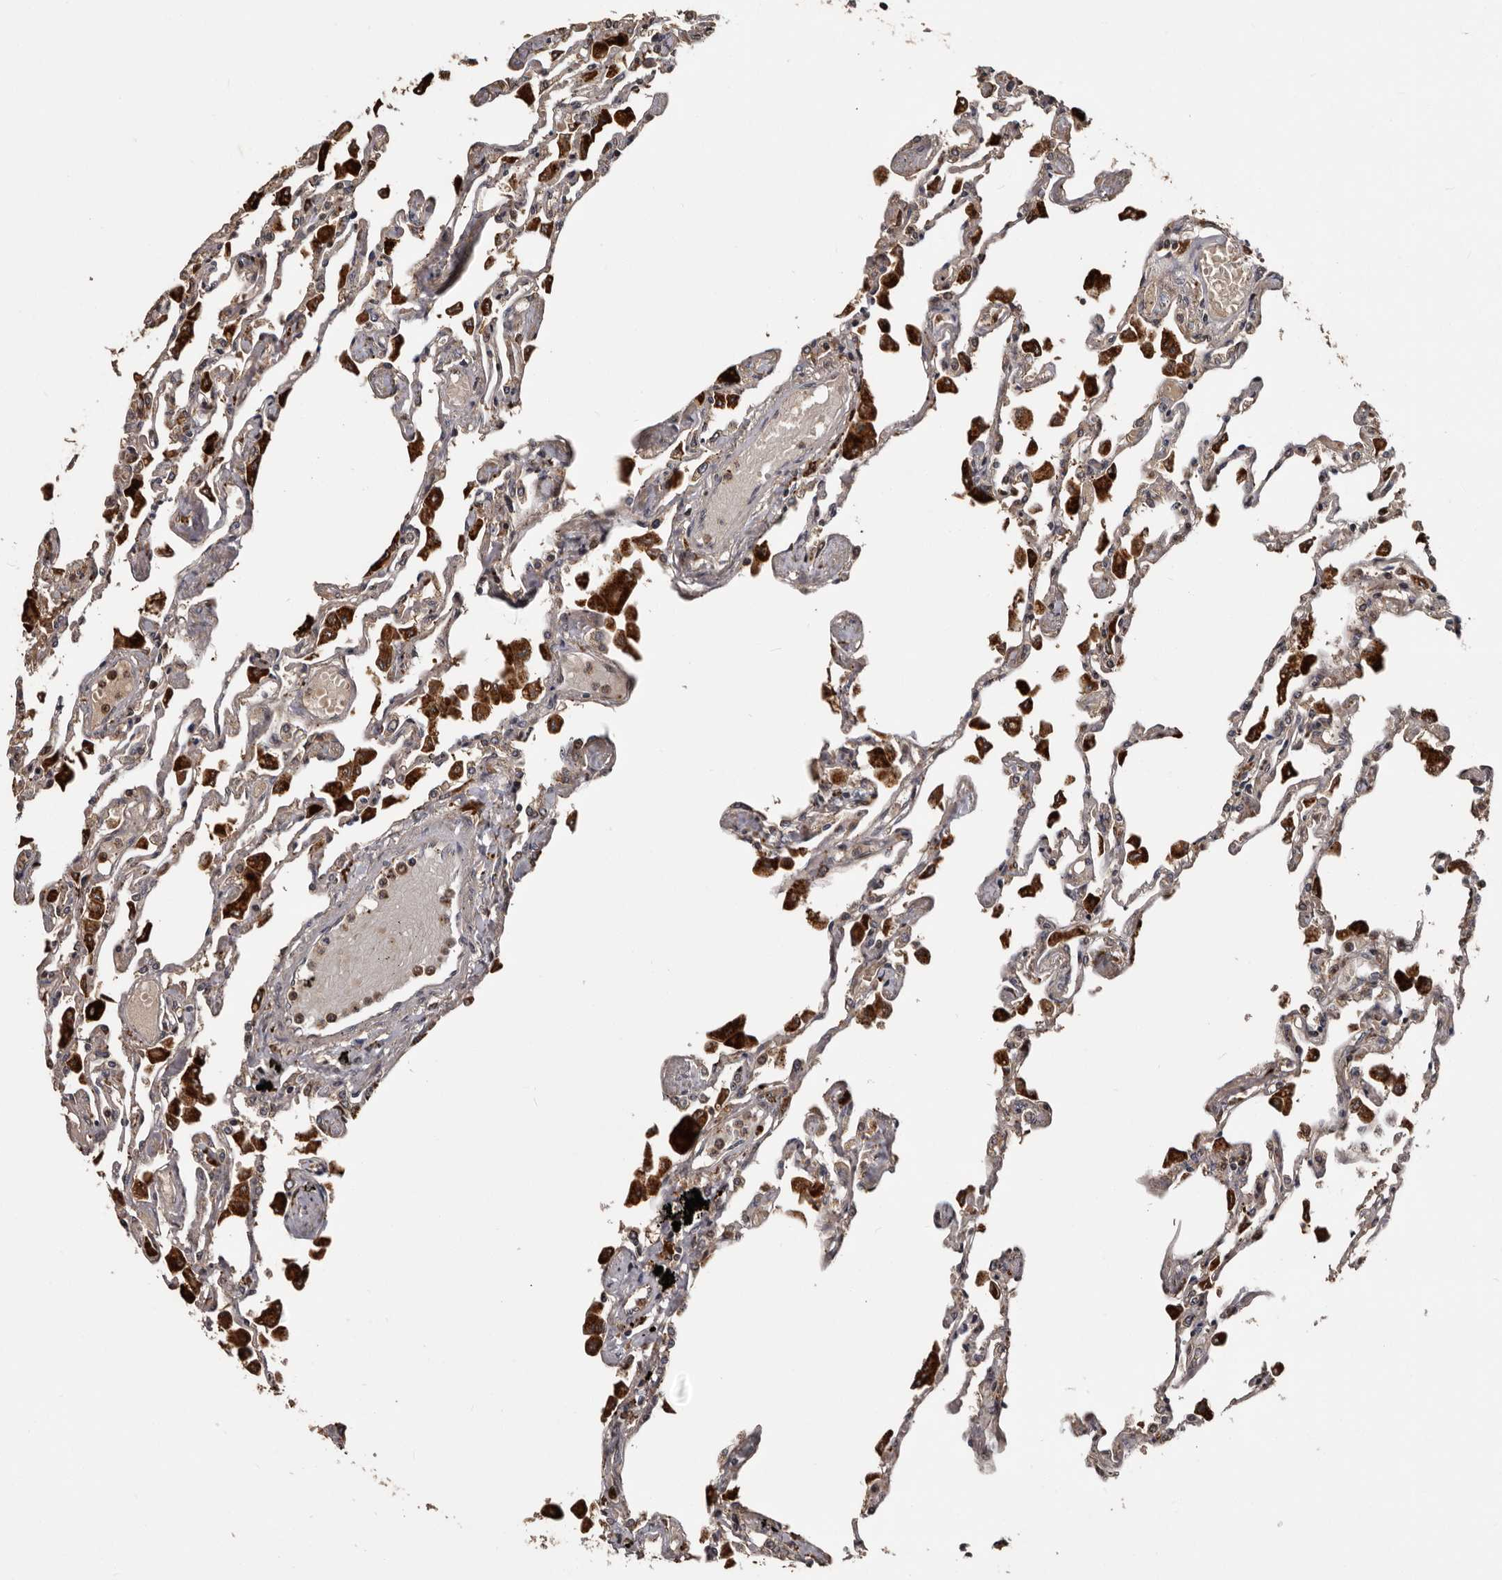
{"staining": {"intensity": "weak", "quantity": "25%-75%", "location": "cytoplasmic/membranous"}, "tissue": "lung", "cell_type": "Alveolar cells", "image_type": "normal", "snomed": [{"axis": "morphology", "description": "Normal tissue, NOS"}, {"axis": "topography", "description": "Bronchus"}, {"axis": "topography", "description": "Lung"}], "caption": "This micrograph shows unremarkable lung stained with immunohistochemistry to label a protein in brown. The cytoplasmic/membranous of alveolar cells show weak positivity for the protein. Nuclei are counter-stained blue.", "gene": "SERTAD4", "patient": {"sex": "female", "age": 49}}